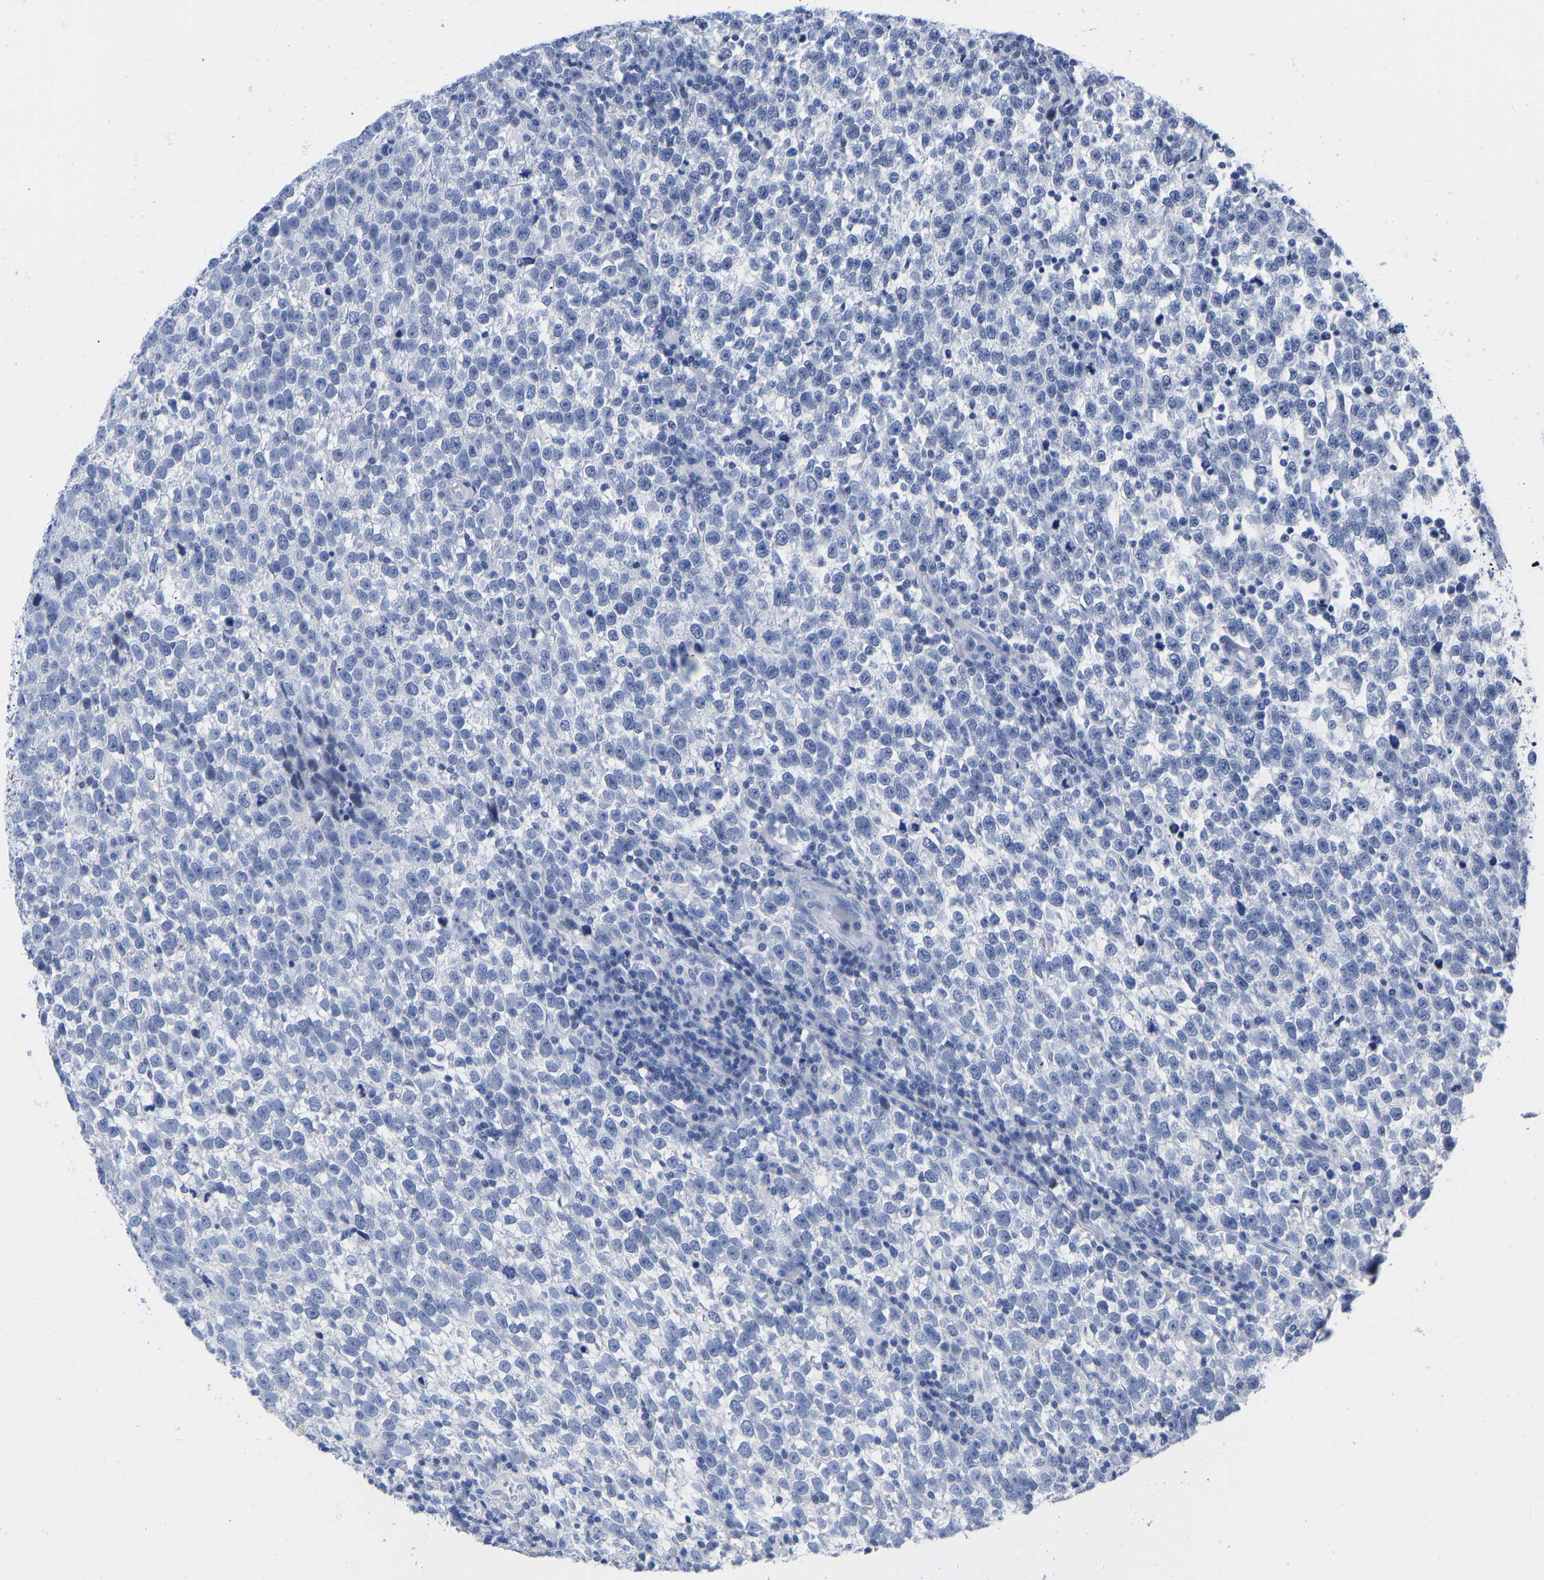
{"staining": {"intensity": "negative", "quantity": "none", "location": "none"}, "tissue": "testis cancer", "cell_type": "Tumor cells", "image_type": "cancer", "snomed": [{"axis": "morphology", "description": "Normal tissue, NOS"}, {"axis": "morphology", "description": "Seminoma, NOS"}, {"axis": "topography", "description": "Testis"}], "caption": "IHC of human seminoma (testis) shows no positivity in tumor cells.", "gene": "GPA33", "patient": {"sex": "male", "age": 43}}